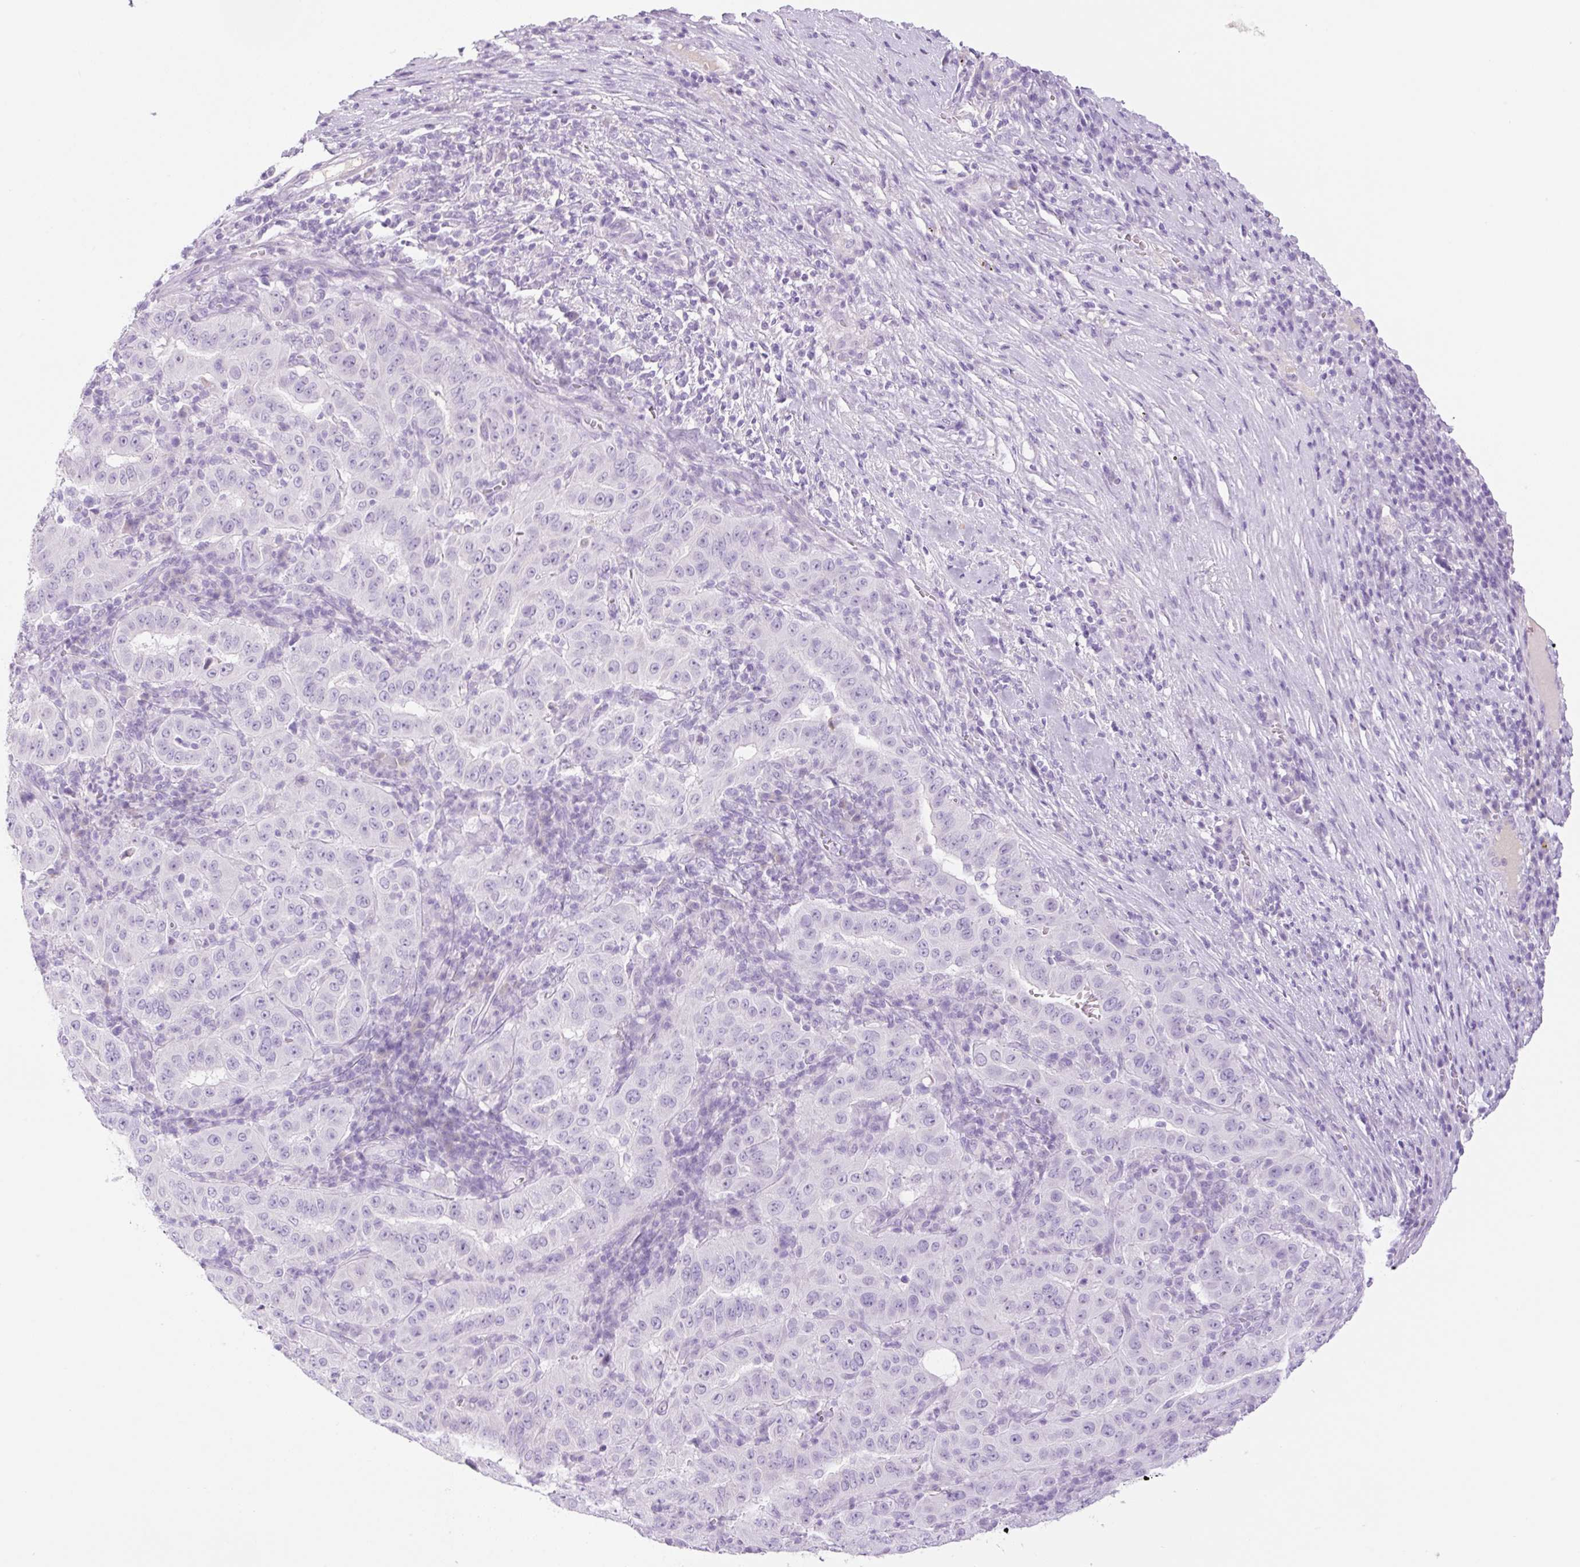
{"staining": {"intensity": "moderate", "quantity": "<25%", "location": "cytoplasmic/membranous"}, "tissue": "pancreatic cancer", "cell_type": "Tumor cells", "image_type": "cancer", "snomed": [{"axis": "morphology", "description": "Adenocarcinoma, NOS"}, {"axis": "topography", "description": "Pancreas"}], "caption": "Pancreatic cancer tissue demonstrates moderate cytoplasmic/membranous expression in approximately <25% of tumor cells", "gene": "PALM3", "patient": {"sex": "male", "age": 63}}